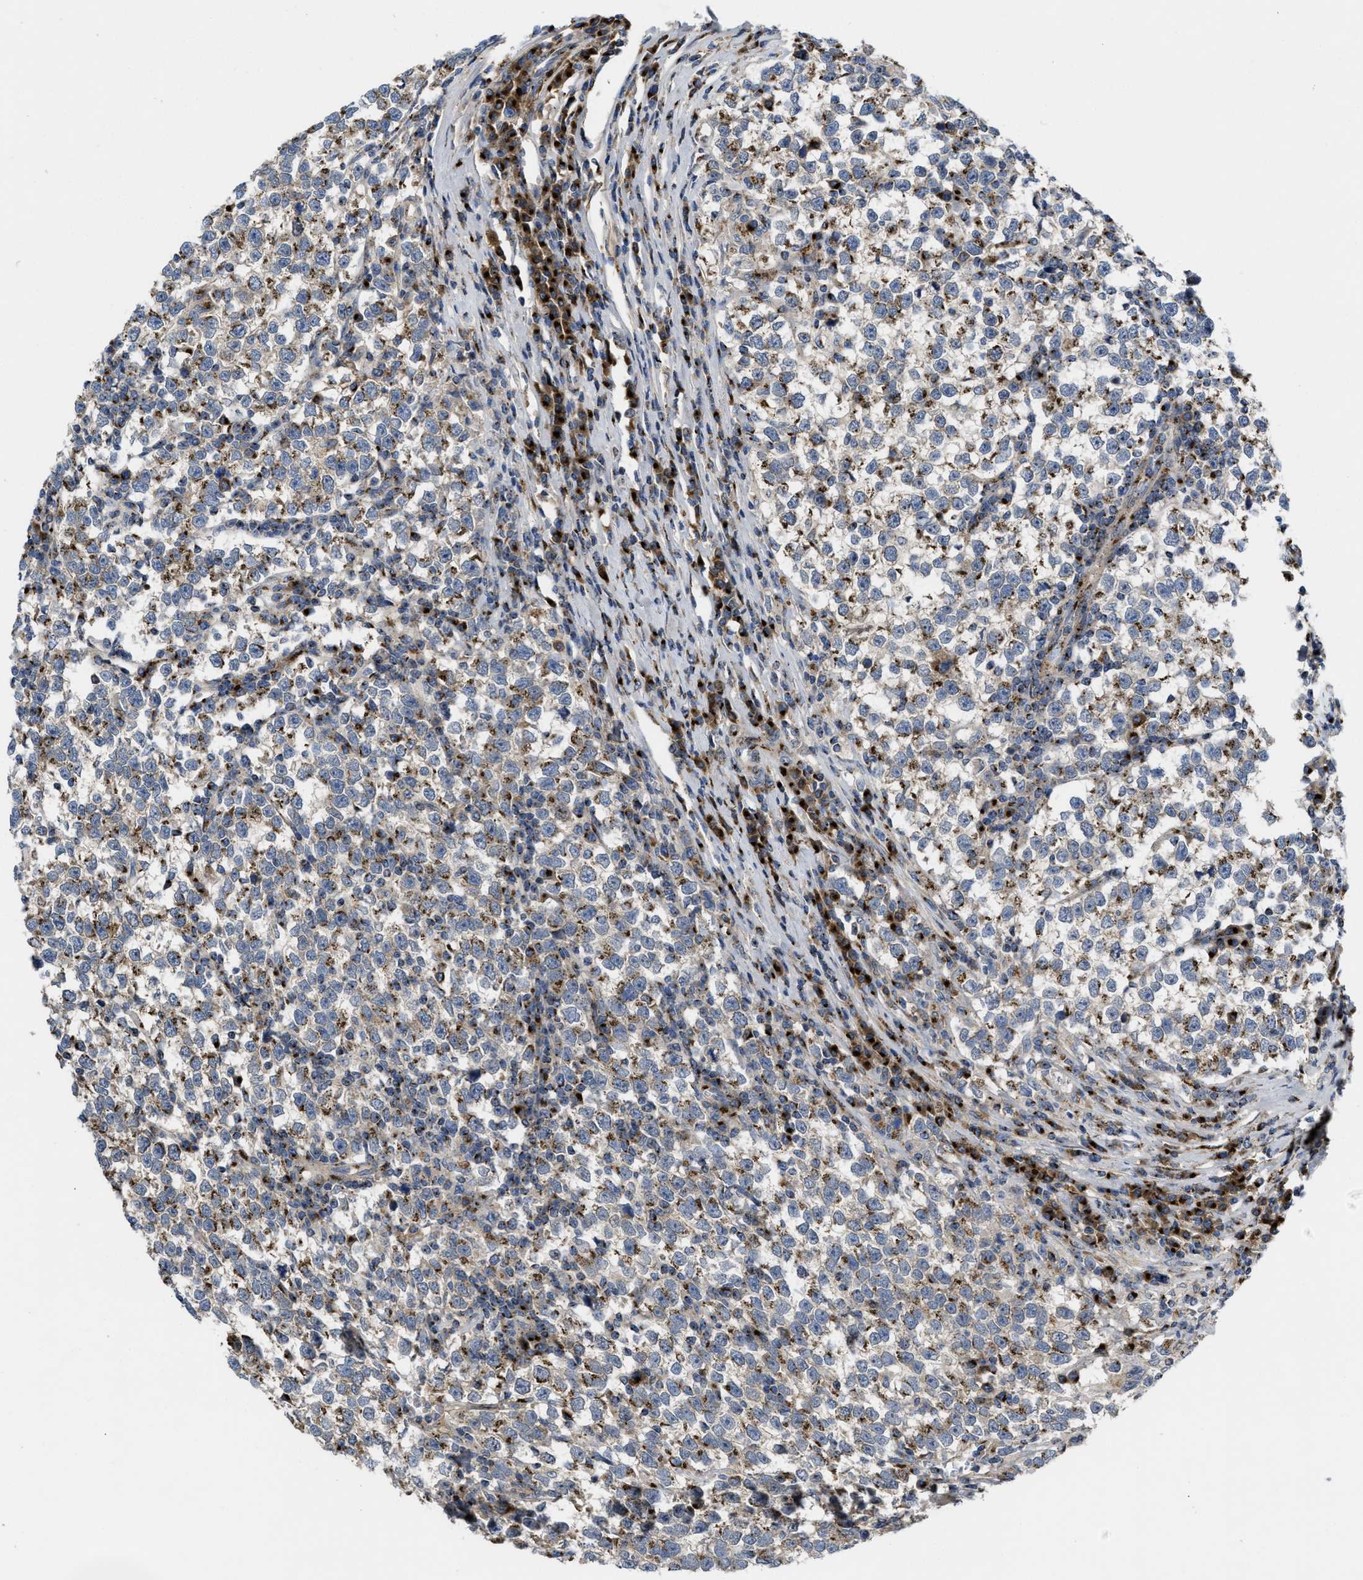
{"staining": {"intensity": "moderate", "quantity": ">75%", "location": "cytoplasmic/membranous"}, "tissue": "testis cancer", "cell_type": "Tumor cells", "image_type": "cancer", "snomed": [{"axis": "morphology", "description": "Normal tissue, NOS"}, {"axis": "morphology", "description": "Seminoma, NOS"}, {"axis": "topography", "description": "Testis"}], "caption": "Brown immunohistochemical staining in testis cancer reveals moderate cytoplasmic/membranous expression in about >75% of tumor cells.", "gene": "ZNF70", "patient": {"sex": "male", "age": 43}}